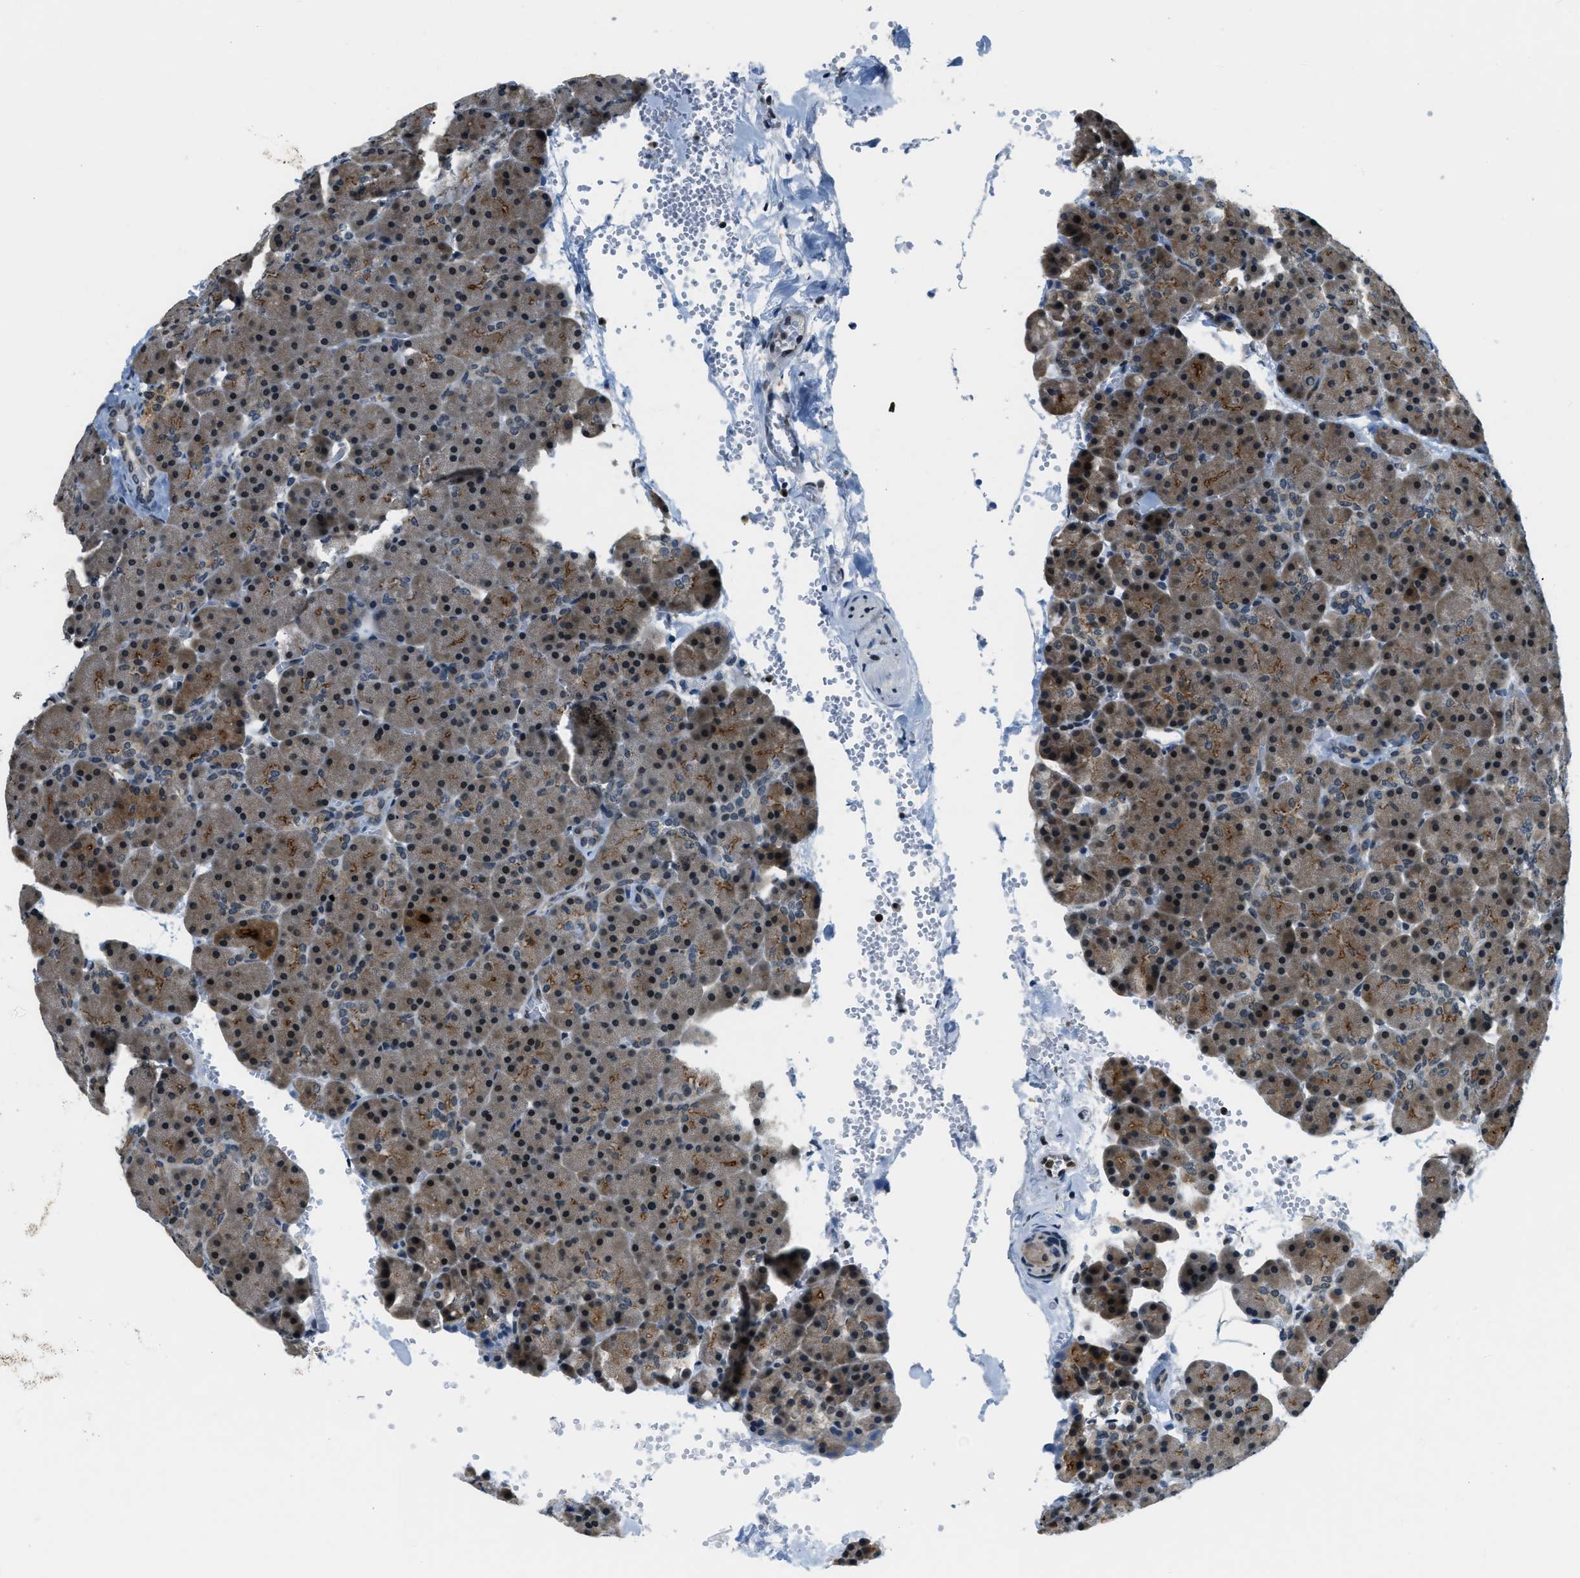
{"staining": {"intensity": "strong", "quantity": "25%-75%", "location": "nuclear"}, "tissue": "pancreas", "cell_type": "Exocrine glandular cells", "image_type": "normal", "snomed": [{"axis": "morphology", "description": "Normal tissue, NOS"}, {"axis": "topography", "description": "Pancreas"}], "caption": "This photomicrograph reveals unremarkable pancreas stained with immunohistochemistry to label a protein in brown. The nuclear of exocrine glandular cells show strong positivity for the protein. Nuclei are counter-stained blue.", "gene": "RAB11FIP1", "patient": {"sex": "female", "age": 35}}